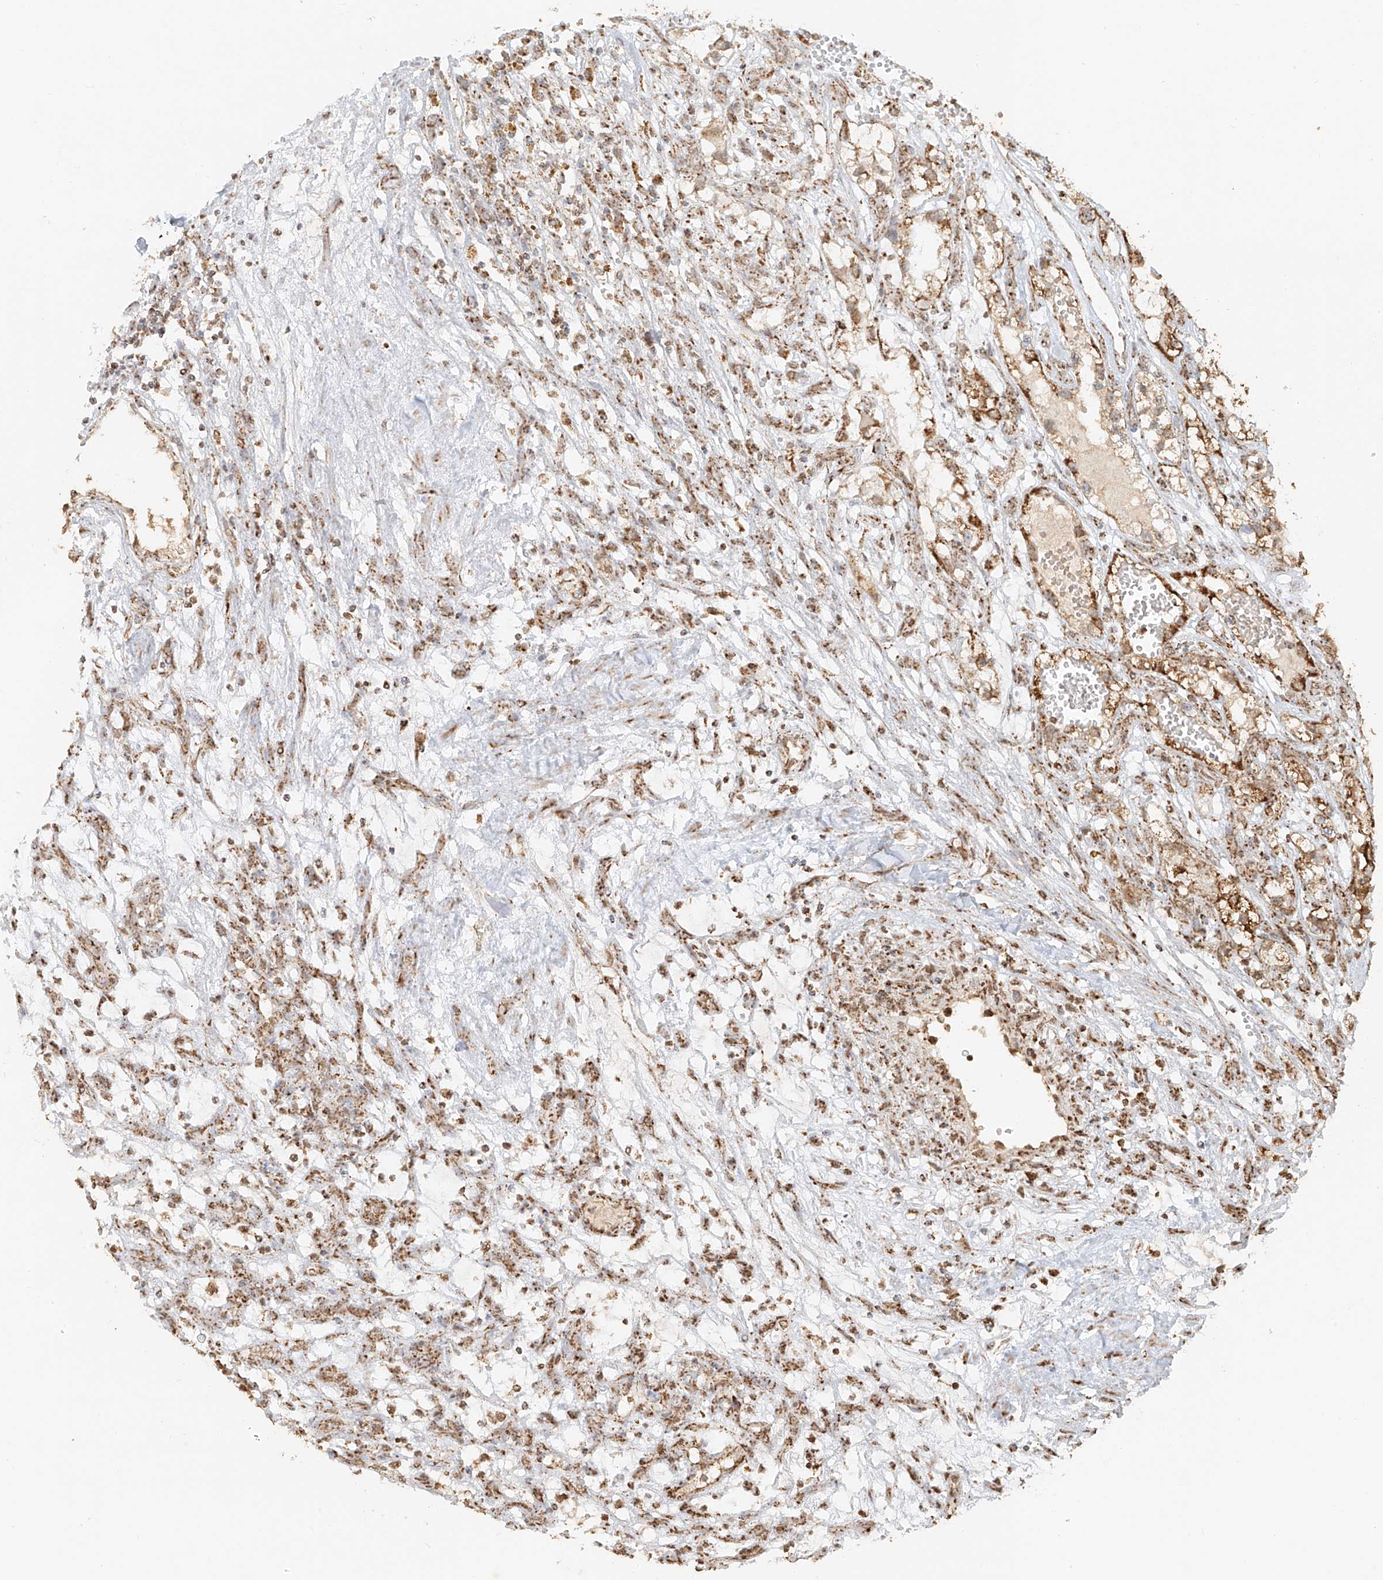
{"staining": {"intensity": "moderate", "quantity": ">75%", "location": "cytoplasmic/membranous"}, "tissue": "renal cancer", "cell_type": "Tumor cells", "image_type": "cancer", "snomed": [{"axis": "morphology", "description": "Adenocarcinoma, NOS"}, {"axis": "topography", "description": "Kidney"}], "caption": "Protein analysis of renal adenocarcinoma tissue demonstrates moderate cytoplasmic/membranous positivity in about >75% of tumor cells.", "gene": "MIPEP", "patient": {"sex": "female", "age": 57}}